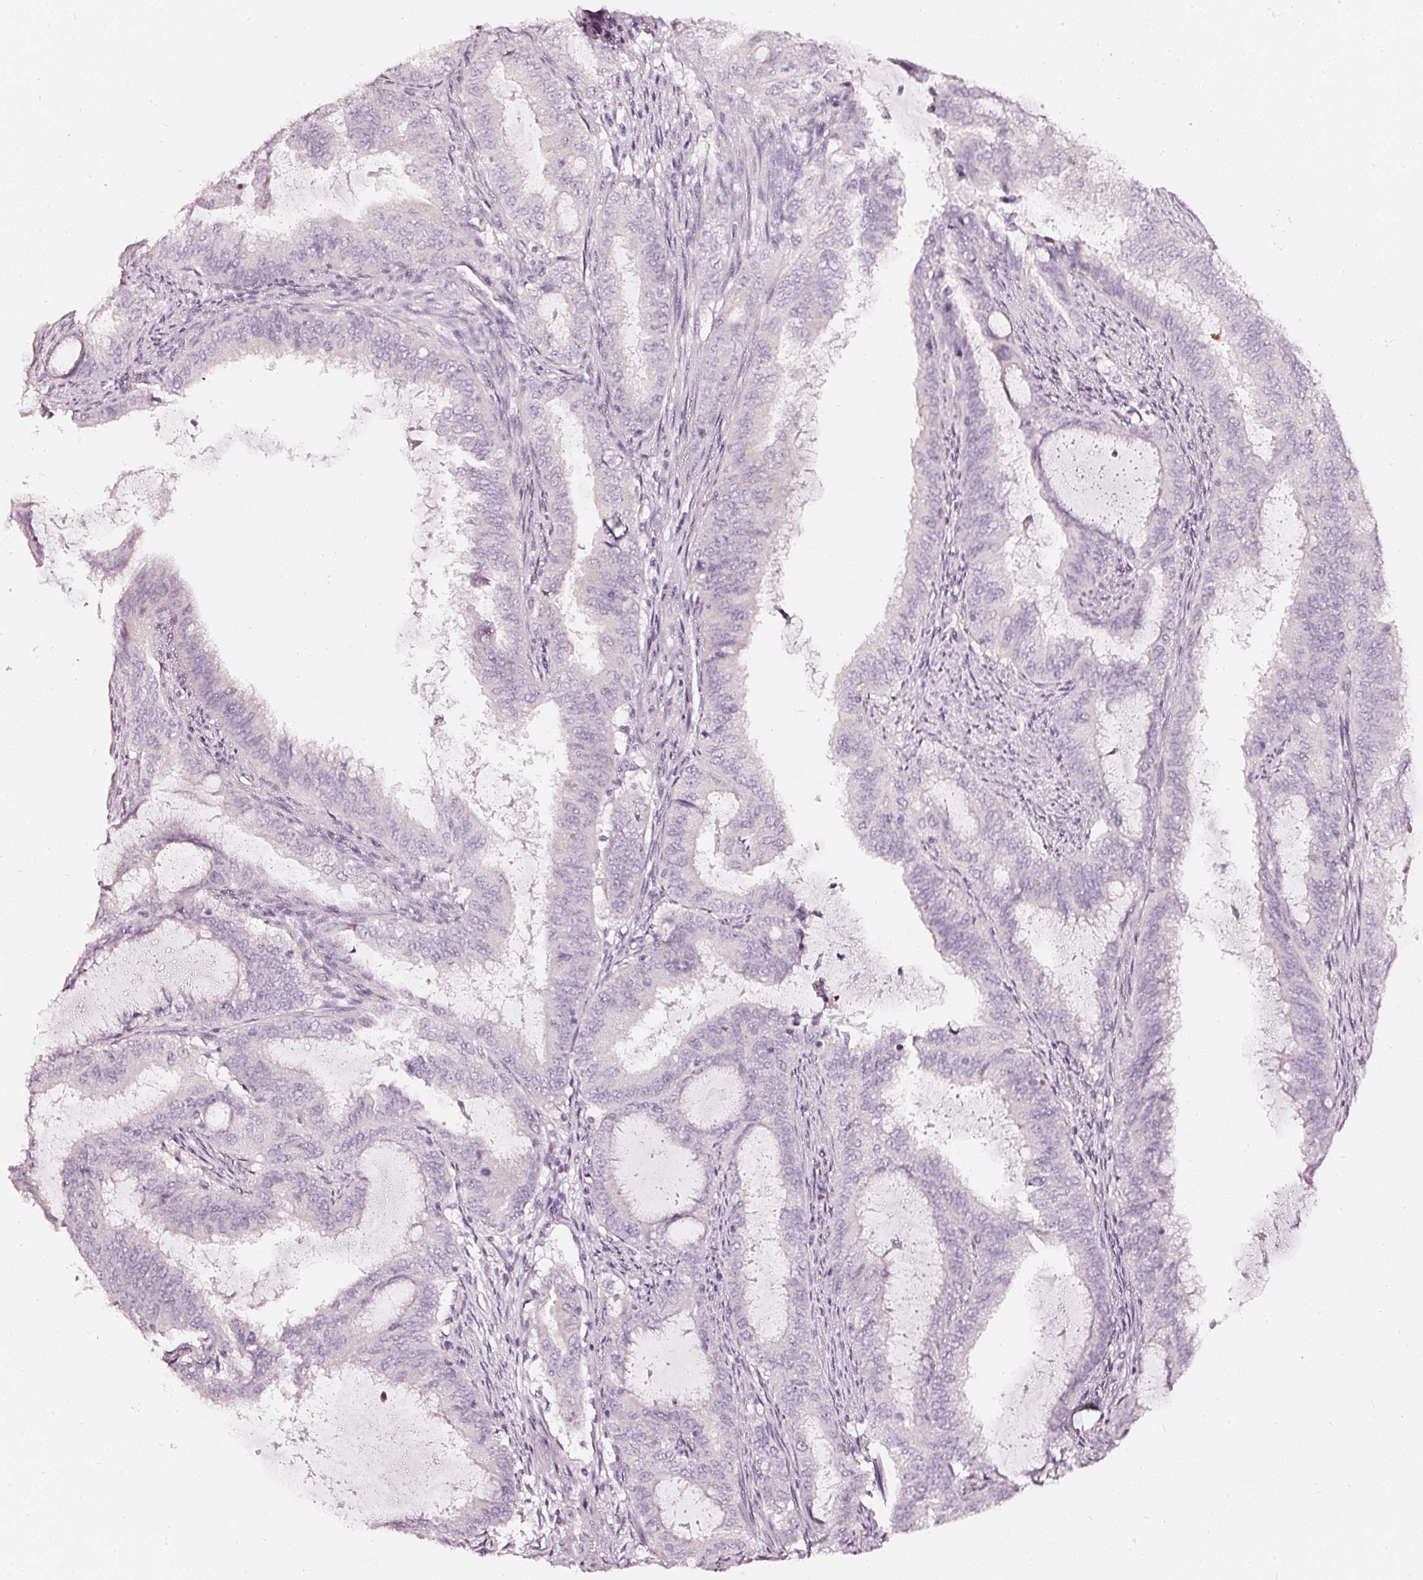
{"staining": {"intensity": "negative", "quantity": "none", "location": "none"}, "tissue": "endometrial cancer", "cell_type": "Tumor cells", "image_type": "cancer", "snomed": [{"axis": "morphology", "description": "Adenocarcinoma, NOS"}, {"axis": "topography", "description": "Endometrium"}], "caption": "An immunohistochemistry micrograph of endometrial adenocarcinoma is shown. There is no staining in tumor cells of endometrial adenocarcinoma.", "gene": "CNP", "patient": {"sex": "female", "age": 51}}